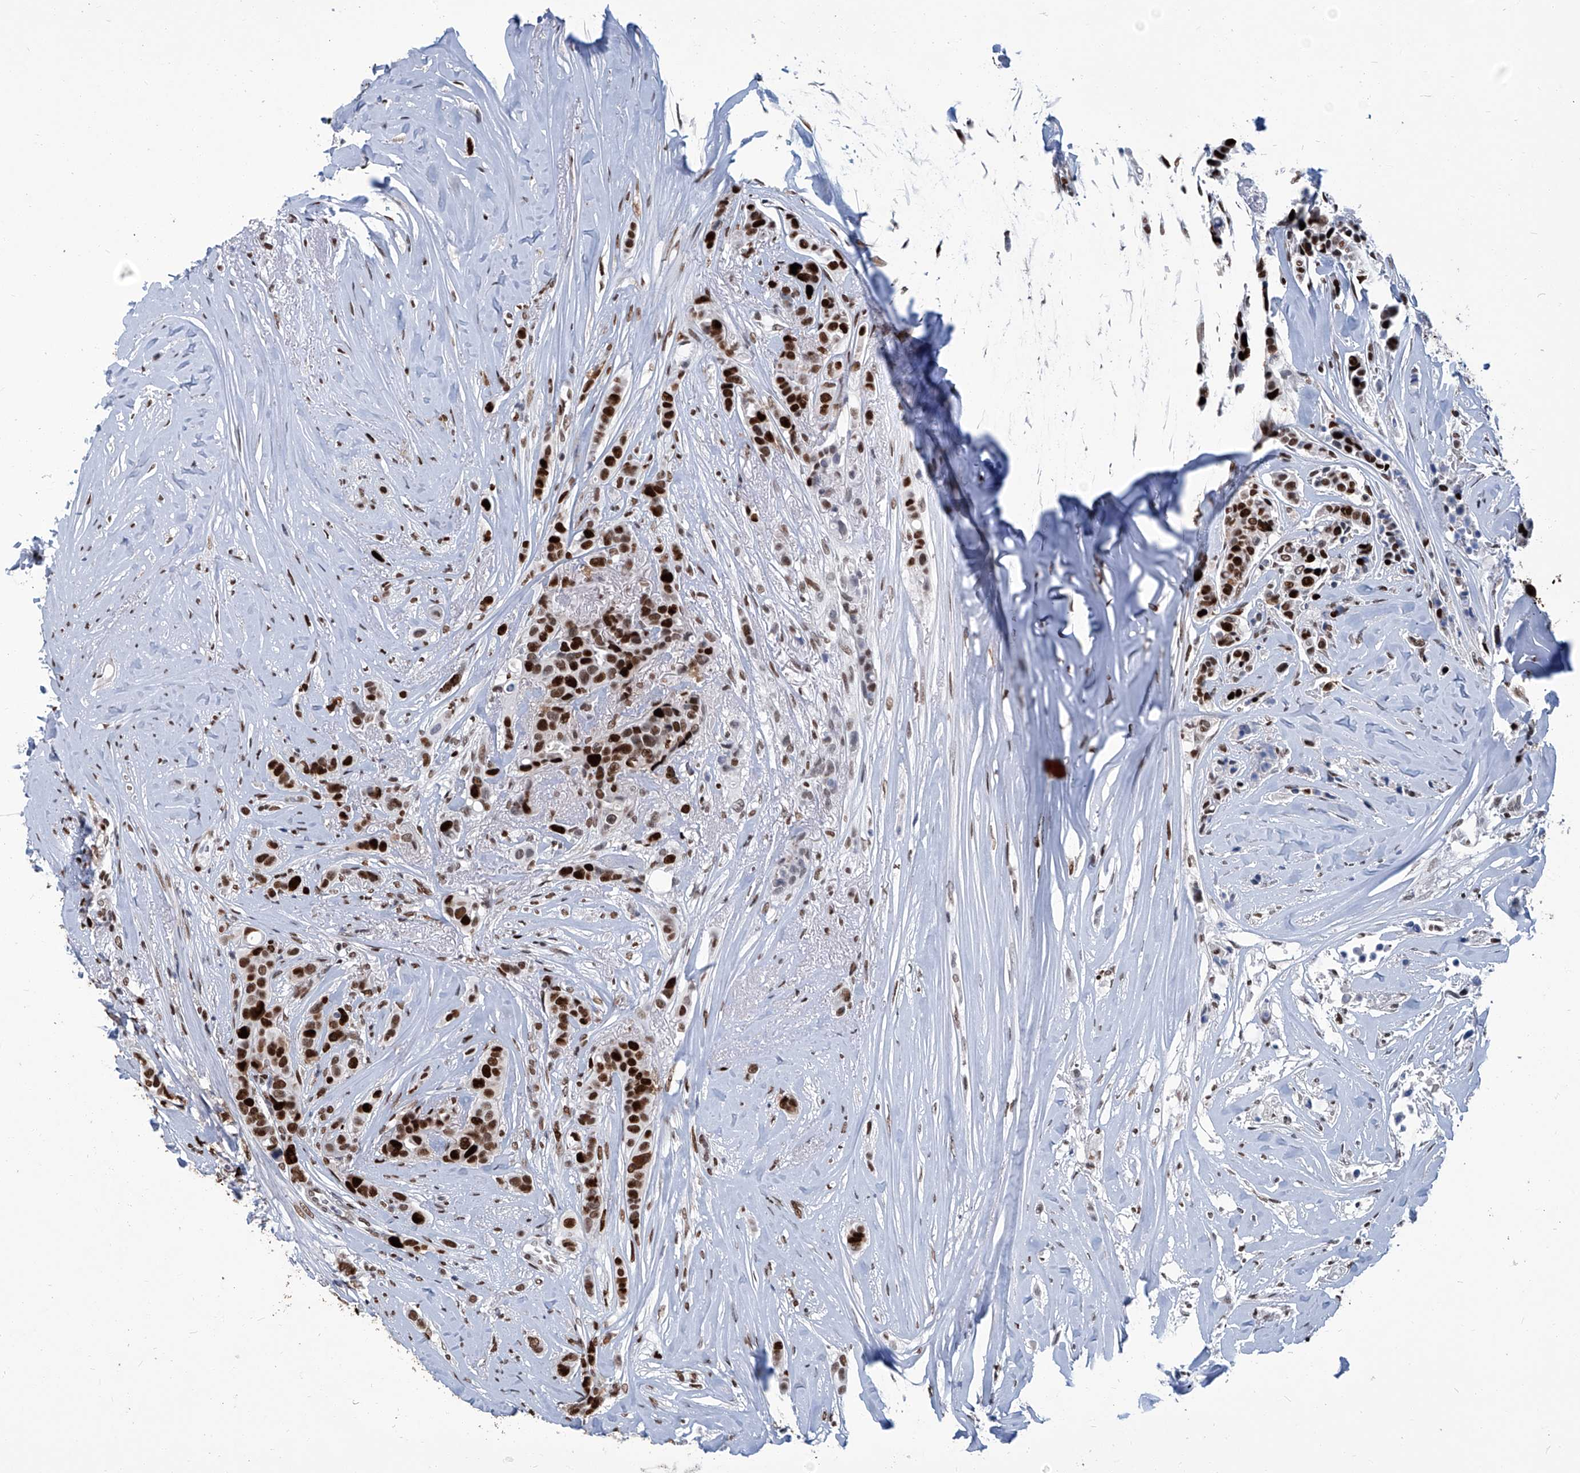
{"staining": {"intensity": "strong", "quantity": ">75%", "location": "nuclear"}, "tissue": "breast cancer", "cell_type": "Tumor cells", "image_type": "cancer", "snomed": [{"axis": "morphology", "description": "Lobular carcinoma"}, {"axis": "topography", "description": "Breast"}], "caption": "Tumor cells show high levels of strong nuclear expression in about >75% of cells in breast lobular carcinoma. (IHC, brightfield microscopy, high magnification).", "gene": "PCNA", "patient": {"sex": "female", "age": 51}}